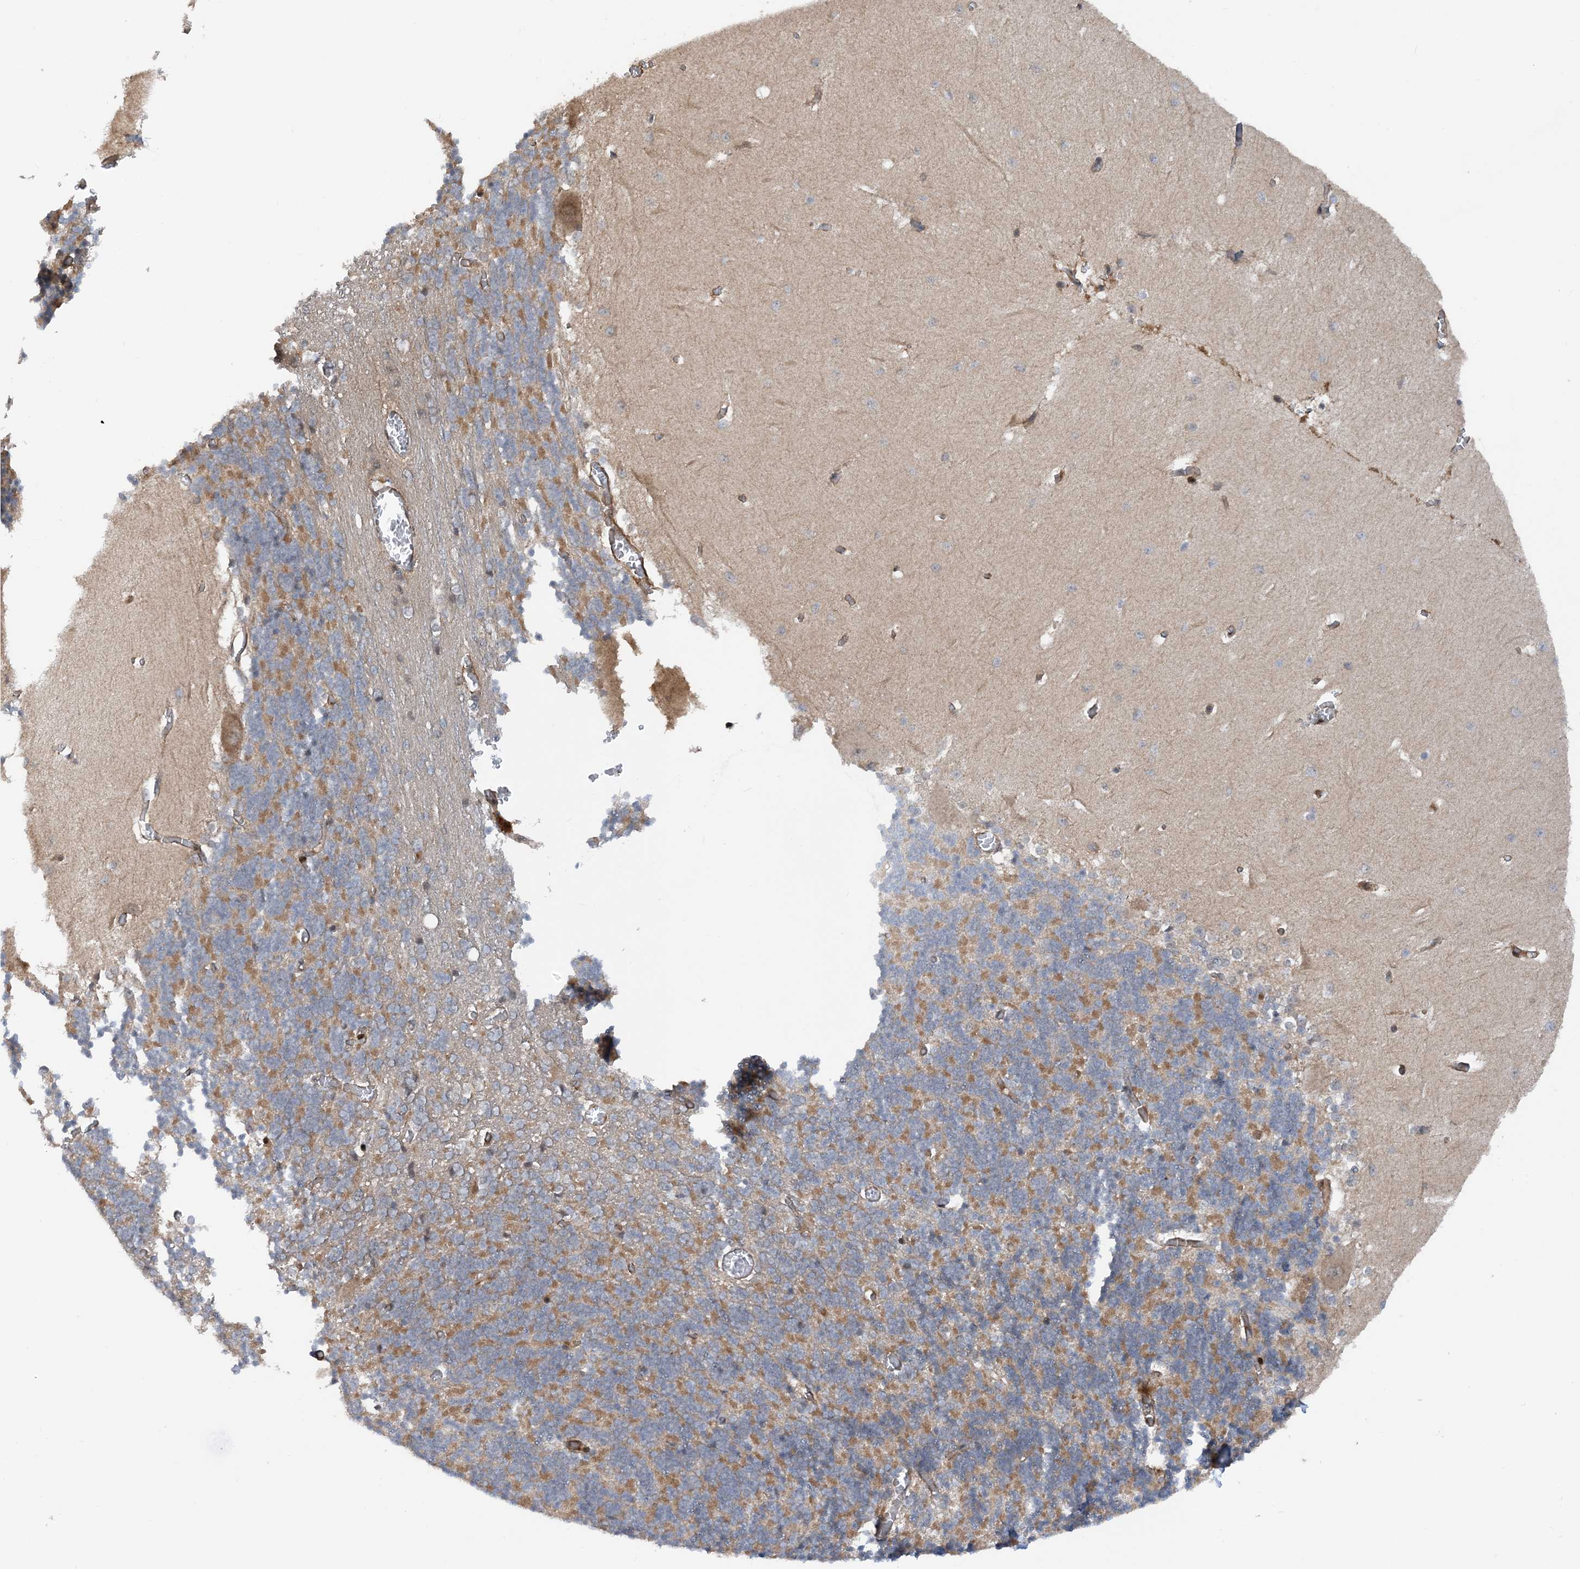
{"staining": {"intensity": "negative", "quantity": "none", "location": "none"}, "tissue": "cerebellum", "cell_type": "Cells in granular layer", "image_type": "normal", "snomed": [{"axis": "morphology", "description": "Normal tissue, NOS"}, {"axis": "topography", "description": "Cerebellum"}], "caption": "A photomicrograph of cerebellum stained for a protein demonstrates no brown staining in cells in granular layer.", "gene": "HEMK1", "patient": {"sex": "male", "age": 57}}